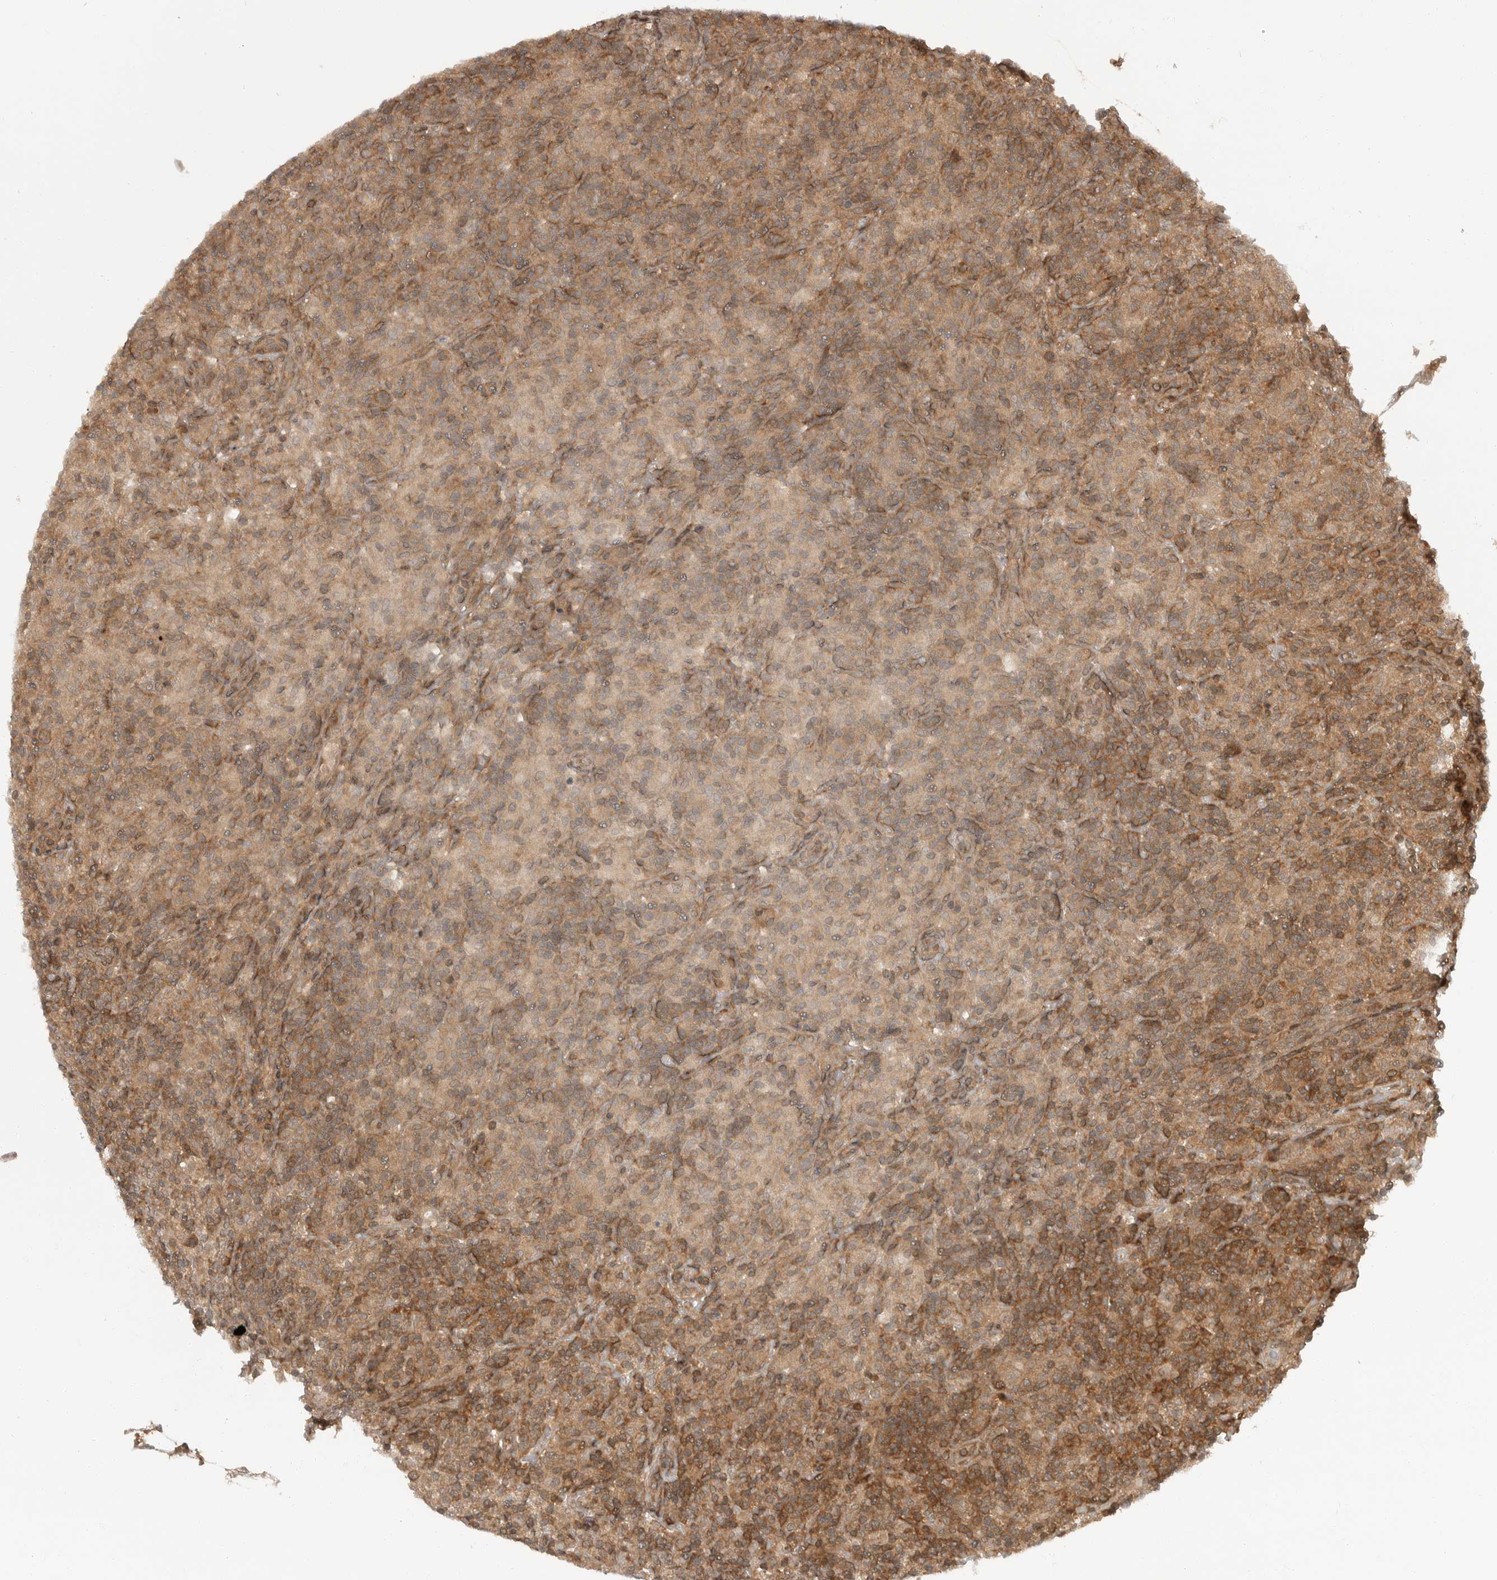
{"staining": {"intensity": "weak", "quantity": ">75%", "location": "cytoplasmic/membranous"}, "tissue": "lymphoma", "cell_type": "Tumor cells", "image_type": "cancer", "snomed": [{"axis": "morphology", "description": "Hodgkin's disease, NOS"}, {"axis": "topography", "description": "Lymph node"}], "caption": "A high-resolution micrograph shows immunohistochemistry (IHC) staining of lymphoma, which exhibits weak cytoplasmic/membranous expression in approximately >75% of tumor cells.", "gene": "SZRD1", "patient": {"sex": "male", "age": 70}}